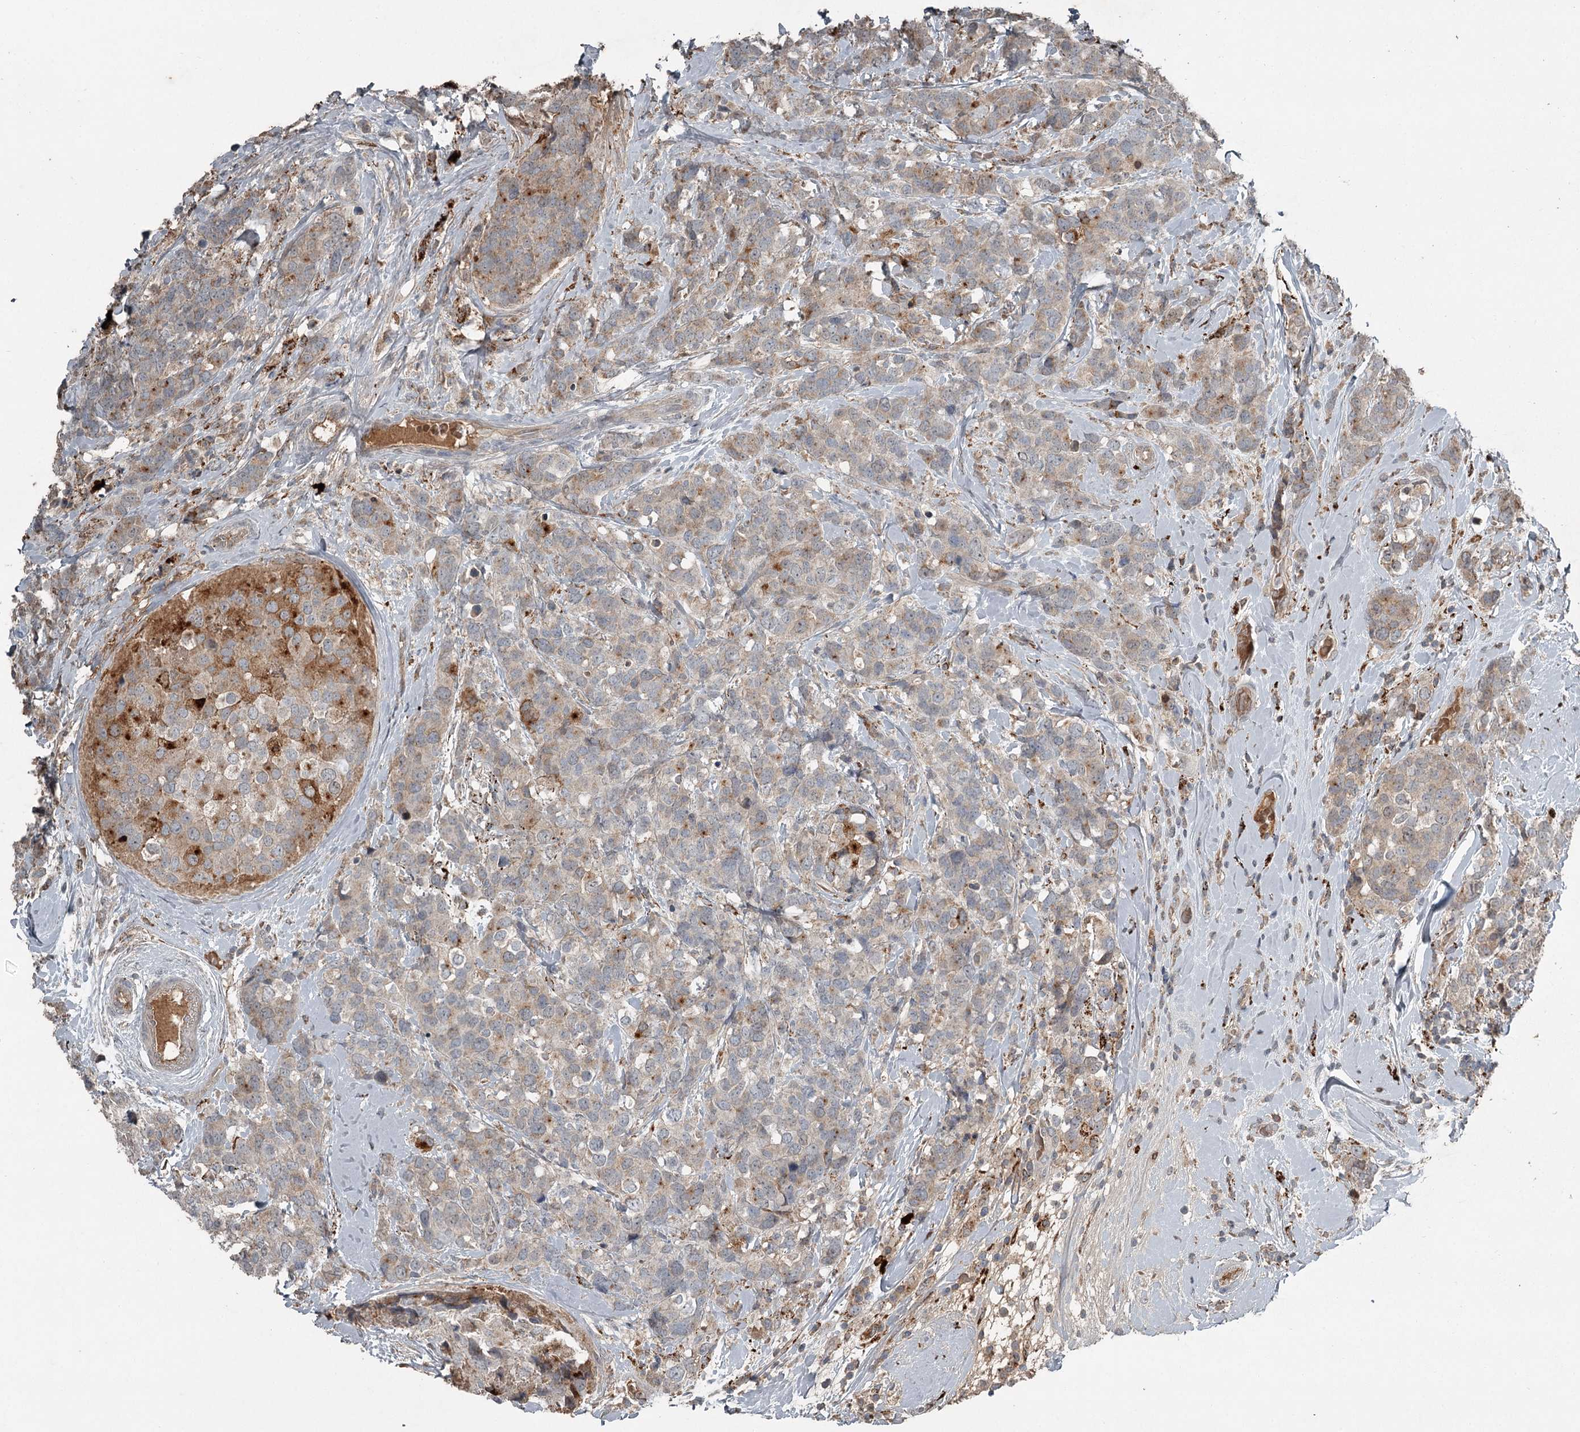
{"staining": {"intensity": "weak", "quantity": "25%-75%", "location": "cytoplasmic/membranous"}, "tissue": "breast cancer", "cell_type": "Tumor cells", "image_type": "cancer", "snomed": [{"axis": "morphology", "description": "Lobular carcinoma"}, {"axis": "topography", "description": "Breast"}], "caption": "This image reveals immunohistochemistry (IHC) staining of human breast cancer, with low weak cytoplasmic/membranous expression in approximately 25%-75% of tumor cells.", "gene": "SLC39A8", "patient": {"sex": "female", "age": 59}}